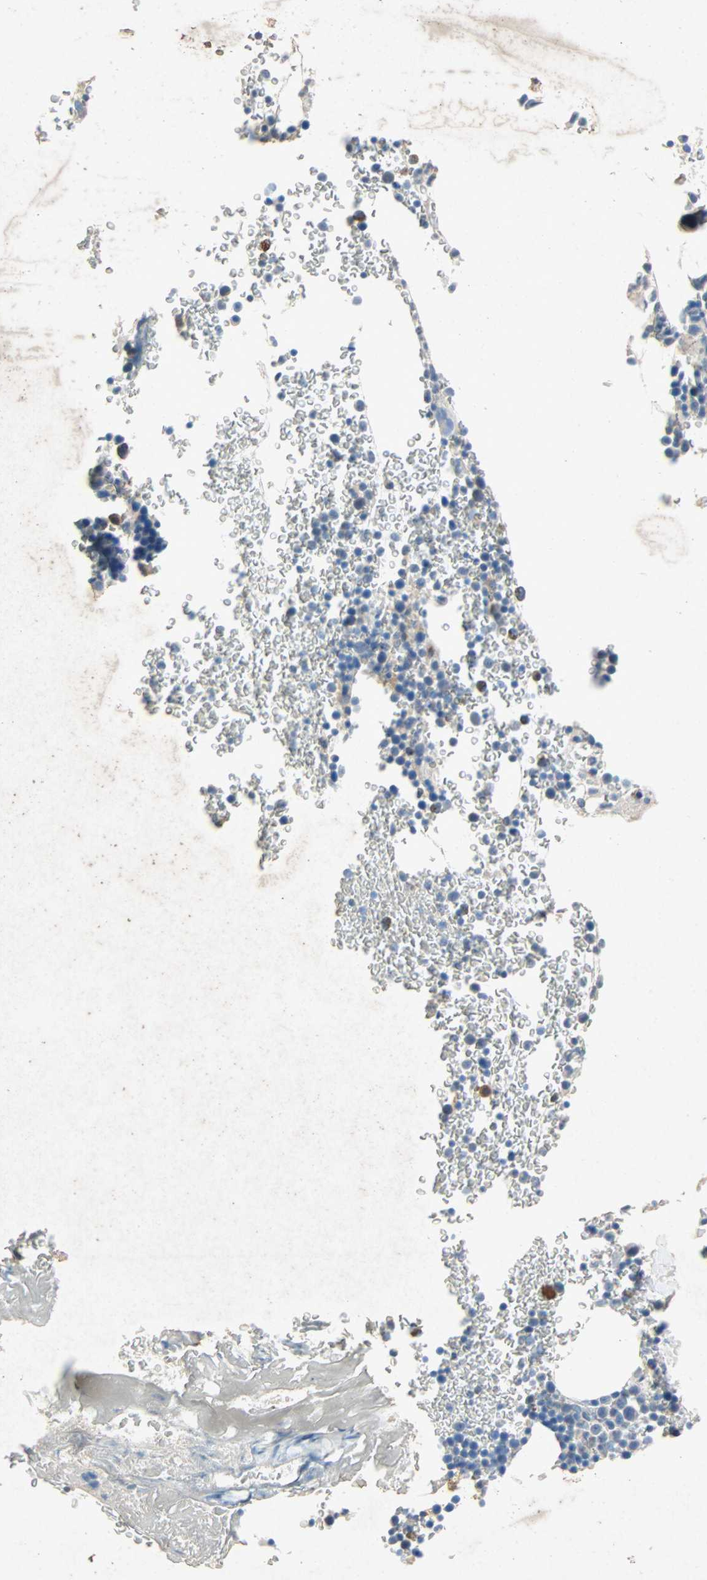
{"staining": {"intensity": "negative", "quantity": "none", "location": "none"}, "tissue": "bone marrow", "cell_type": "Hematopoietic cells", "image_type": "normal", "snomed": [{"axis": "morphology", "description": "Normal tissue, NOS"}, {"axis": "topography", "description": "Bone marrow"}], "caption": "This is an IHC histopathology image of normal human bone marrow. There is no staining in hematopoietic cells.", "gene": "PCDHB2", "patient": {"sex": "female", "age": 73}}